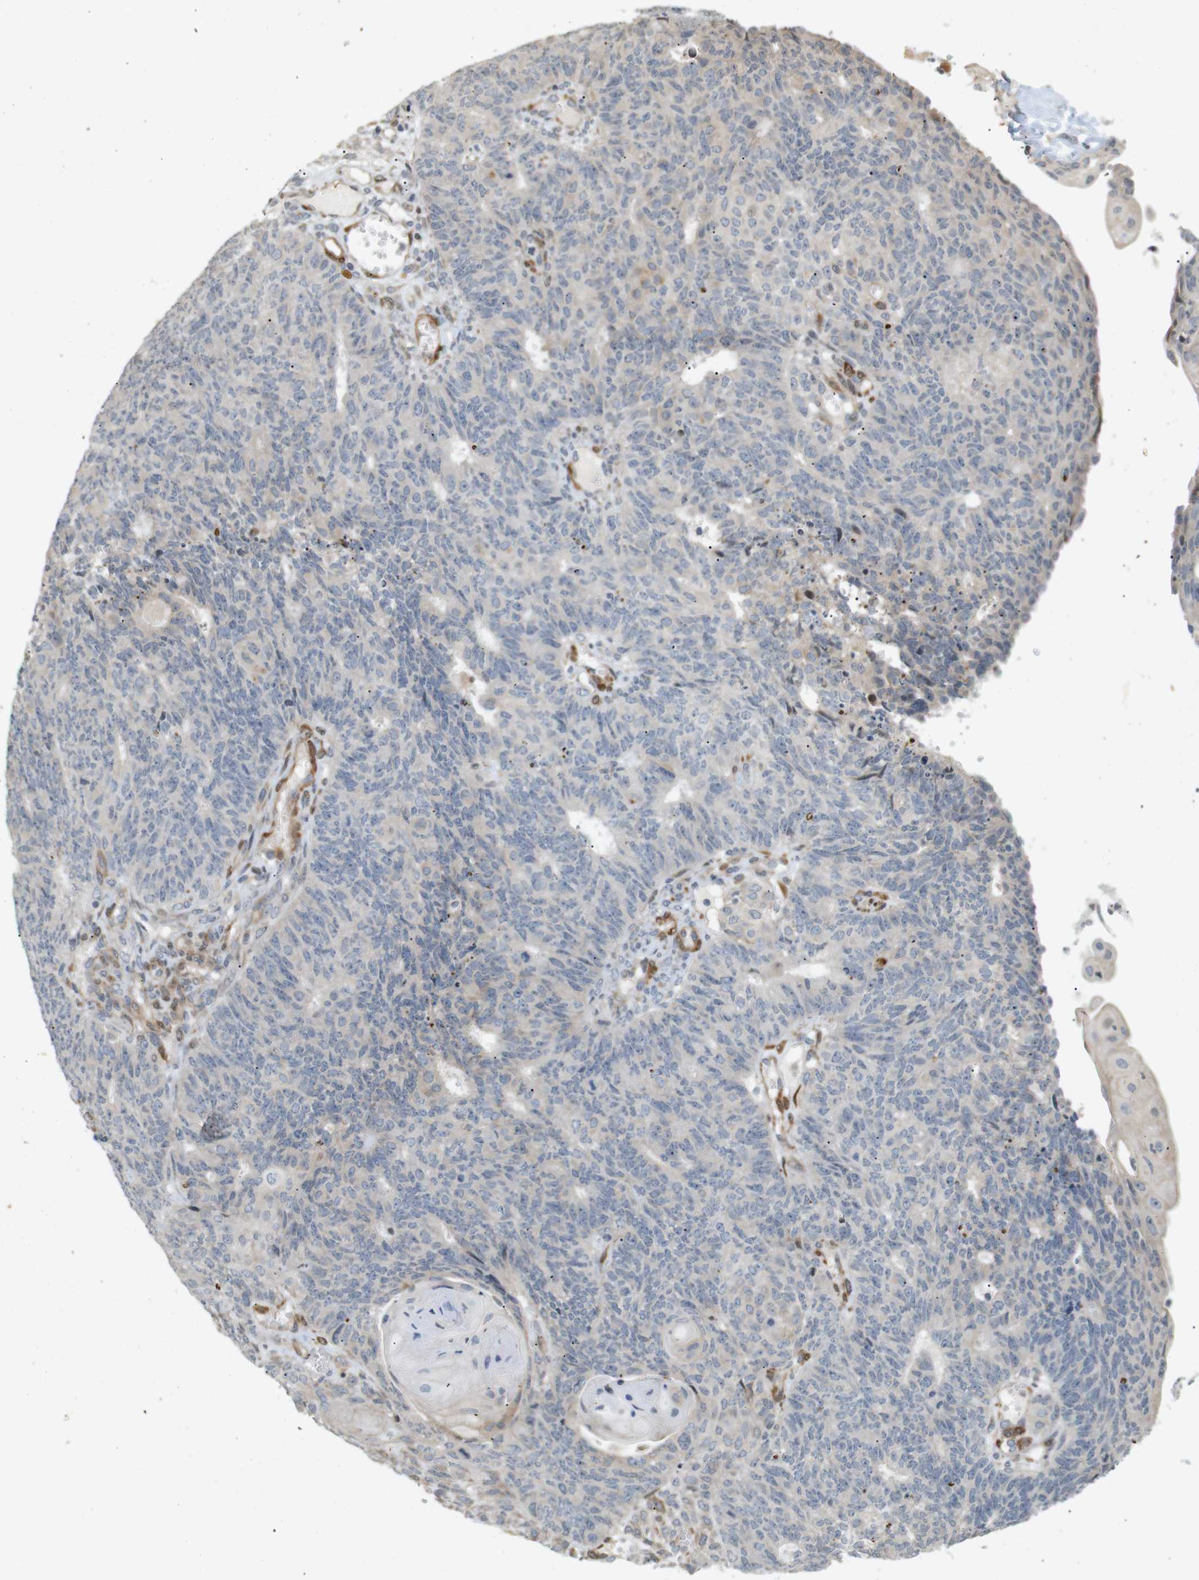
{"staining": {"intensity": "negative", "quantity": "none", "location": "none"}, "tissue": "endometrial cancer", "cell_type": "Tumor cells", "image_type": "cancer", "snomed": [{"axis": "morphology", "description": "Adenocarcinoma, NOS"}, {"axis": "topography", "description": "Endometrium"}], "caption": "Immunohistochemistry photomicrograph of human adenocarcinoma (endometrial) stained for a protein (brown), which displays no positivity in tumor cells.", "gene": "PPP1R14A", "patient": {"sex": "female", "age": 32}}